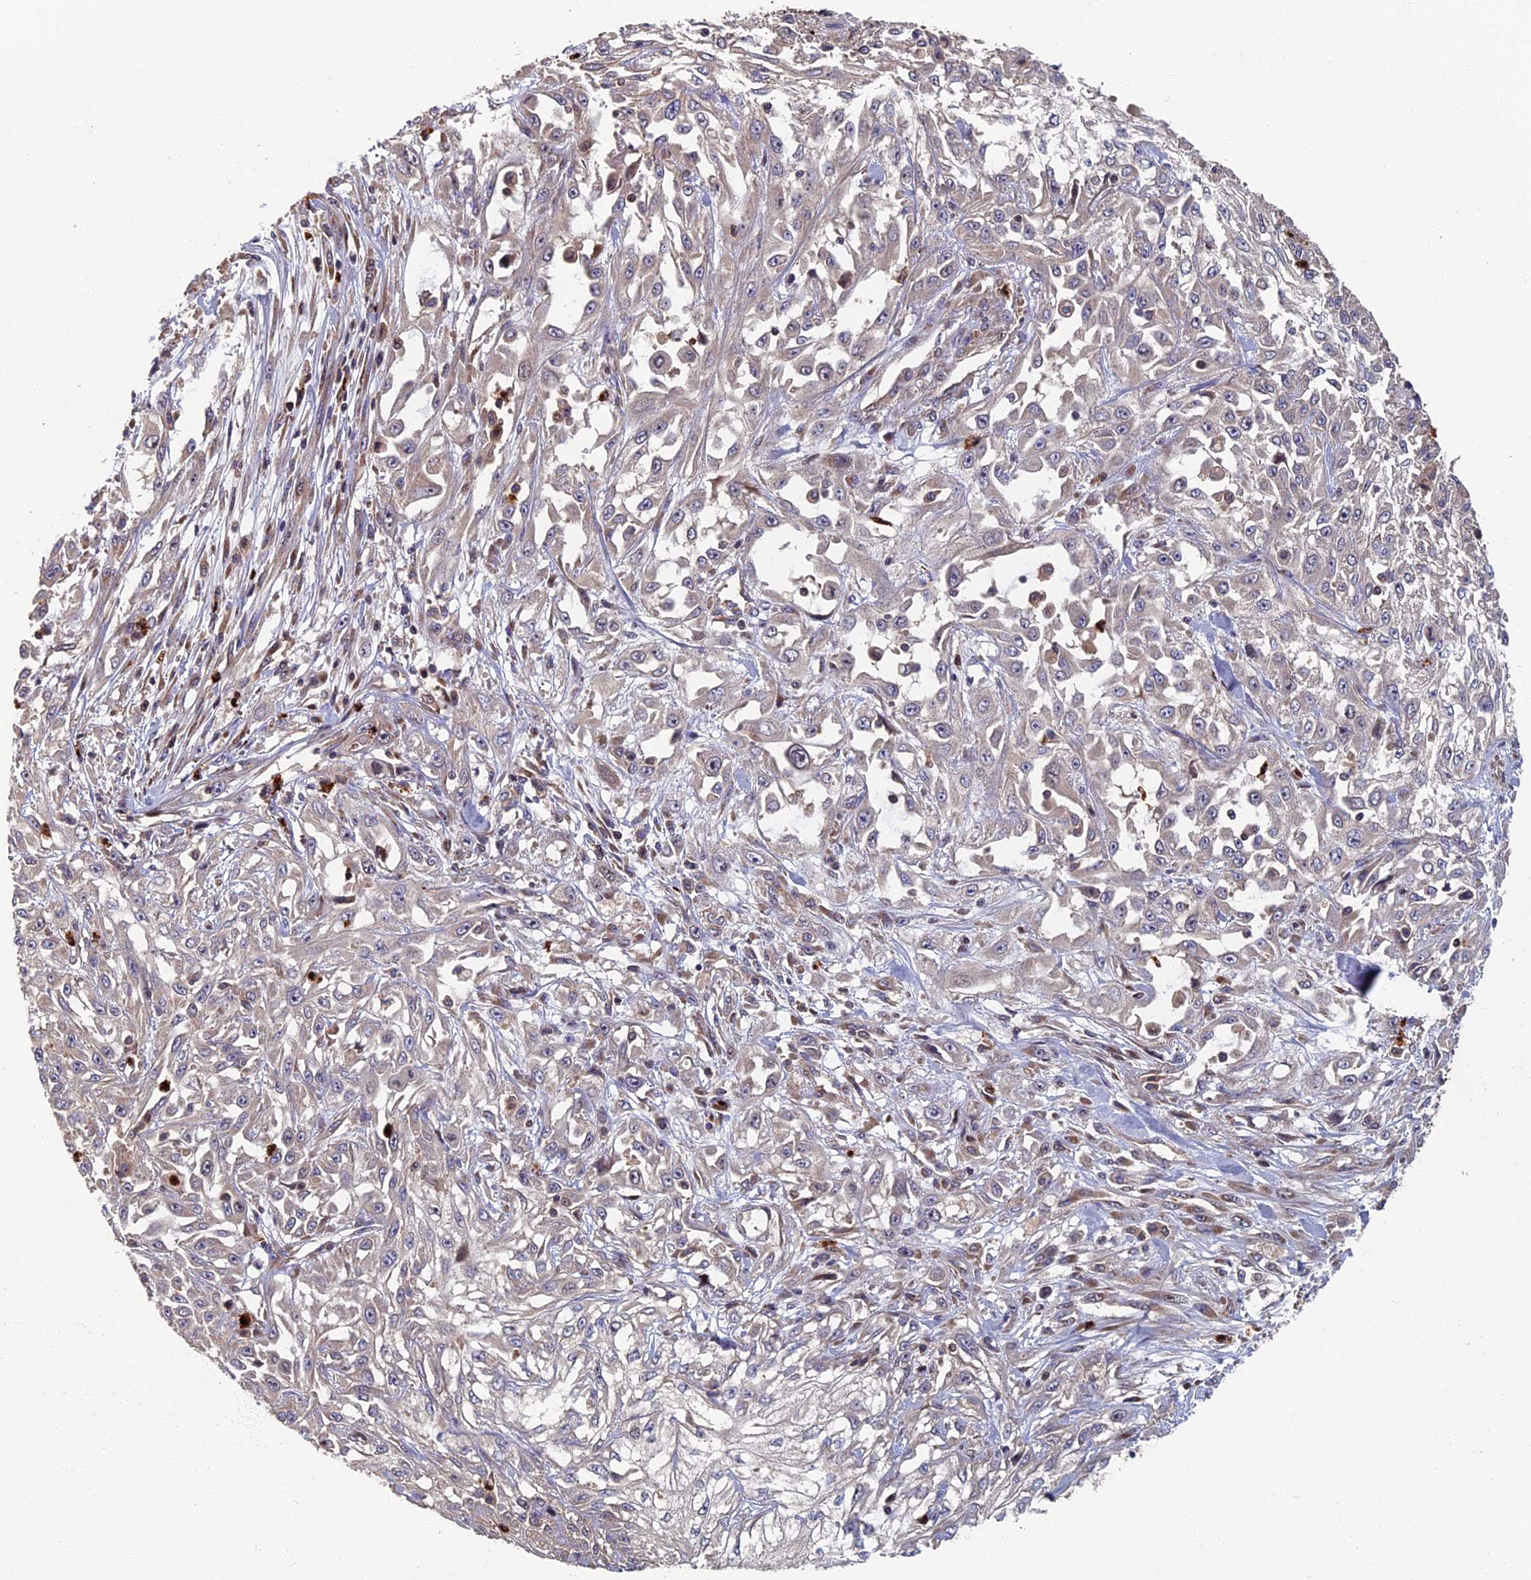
{"staining": {"intensity": "negative", "quantity": "none", "location": "none"}, "tissue": "skin cancer", "cell_type": "Tumor cells", "image_type": "cancer", "snomed": [{"axis": "morphology", "description": "Squamous cell carcinoma, NOS"}, {"axis": "morphology", "description": "Squamous cell carcinoma, metastatic, NOS"}, {"axis": "topography", "description": "Skin"}, {"axis": "topography", "description": "Lymph node"}], "caption": "Immunohistochemical staining of human skin cancer (squamous cell carcinoma) shows no significant expression in tumor cells.", "gene": "TNK2", "patient": {"sex": "male", "age": 75}}